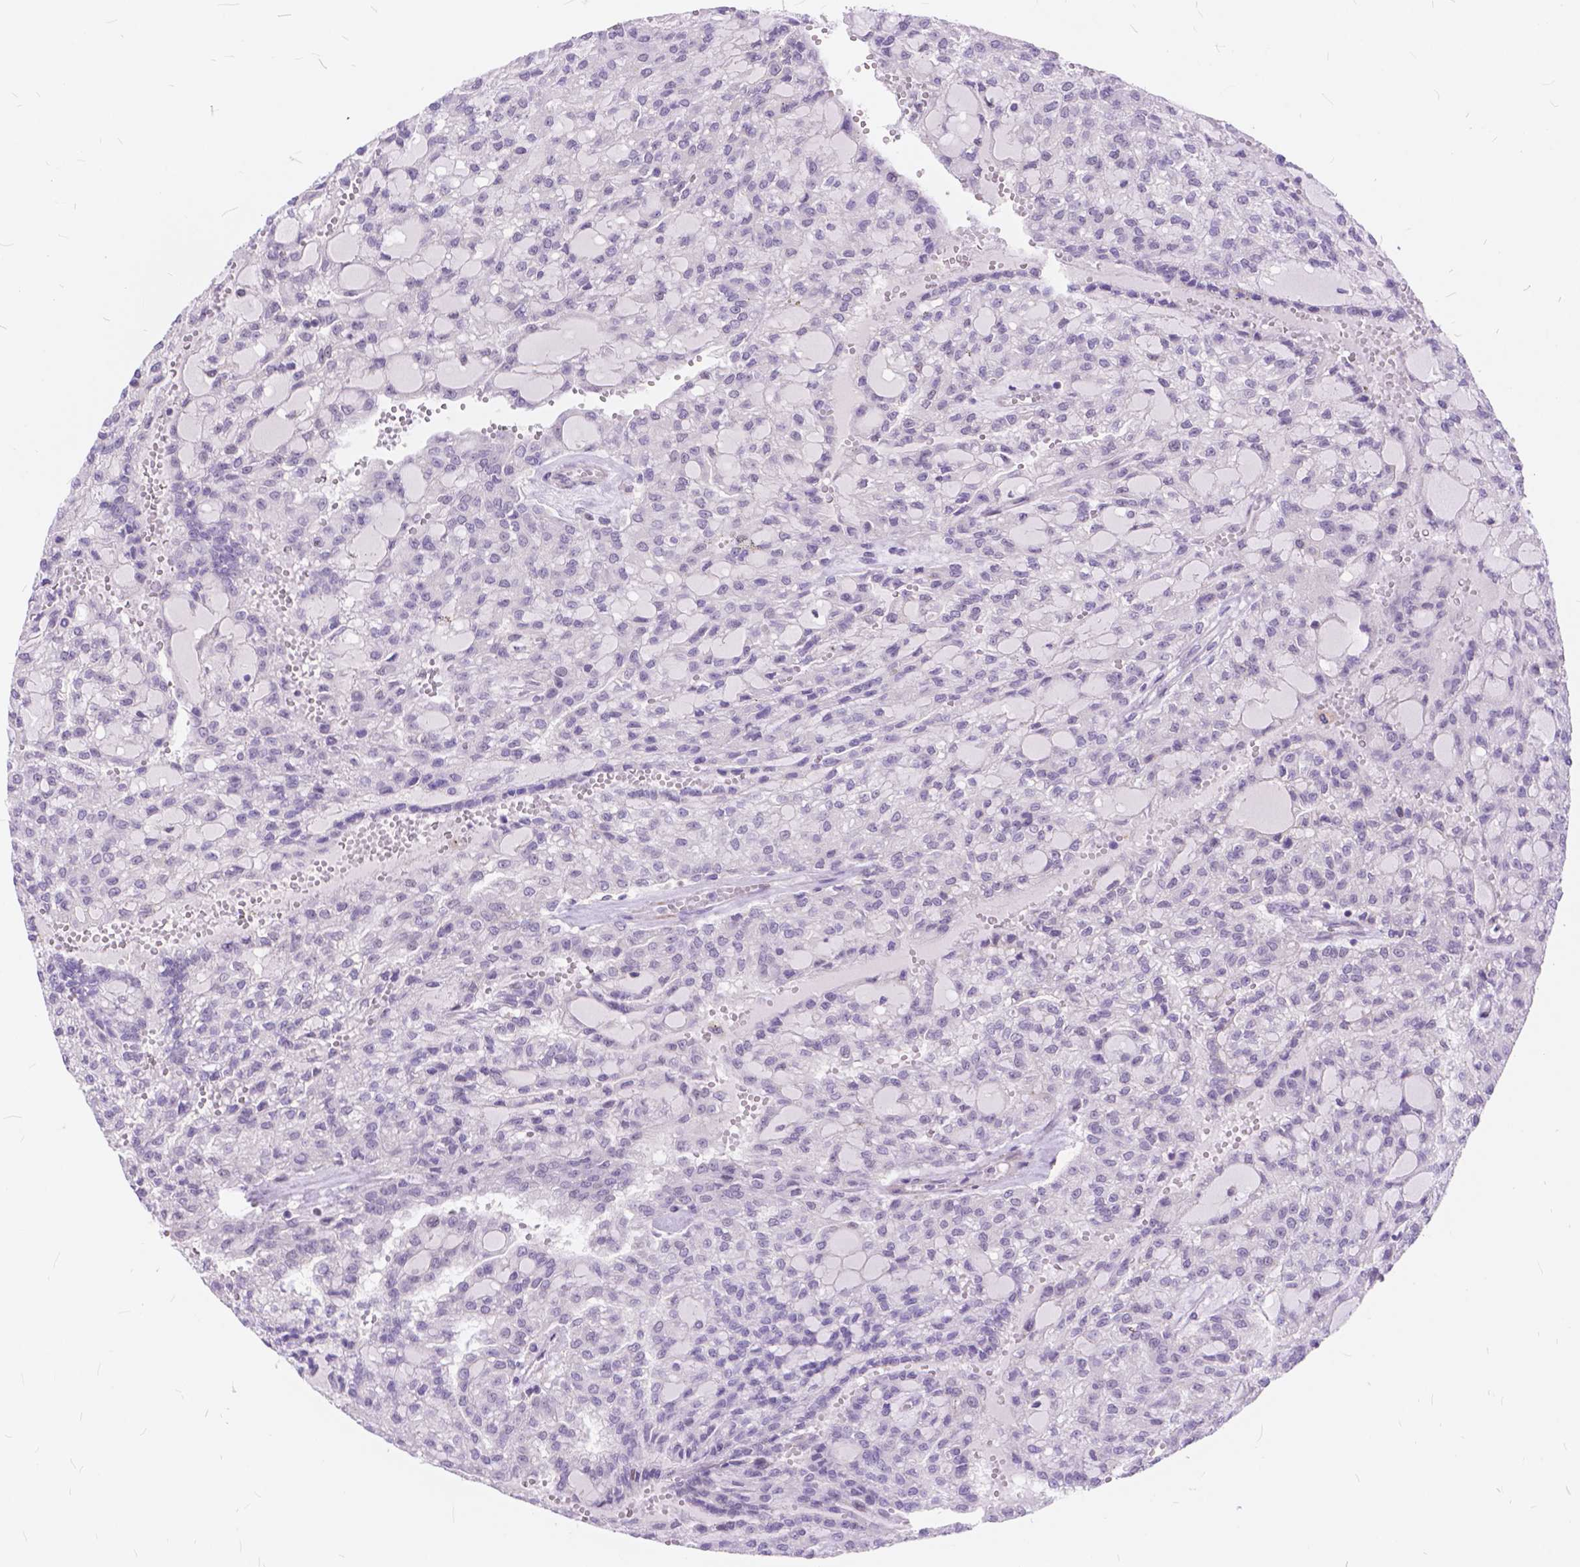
{"staining": {"intensity": "negative", "quantity": "none", "location": "none"}, "tissue": "renal cancer", "cell_type": "Tumor cells", "image_type": "cancer", "snomed": [{"axis": "morphology", "description": "Adenocarcinoma, NOS"}, {"axis": "topography", "description": "Kidney"}], "caption": "Tumor cells show no significant protein staining in renal adenocarcinoma. (Brightfield microscopy of DAB (3,3'-diaminobenzidine) immunohistochemistry (IHC) at high magnification).", "gene": "MAN2C1", "patient": {"sex": "male", "age": 63}}